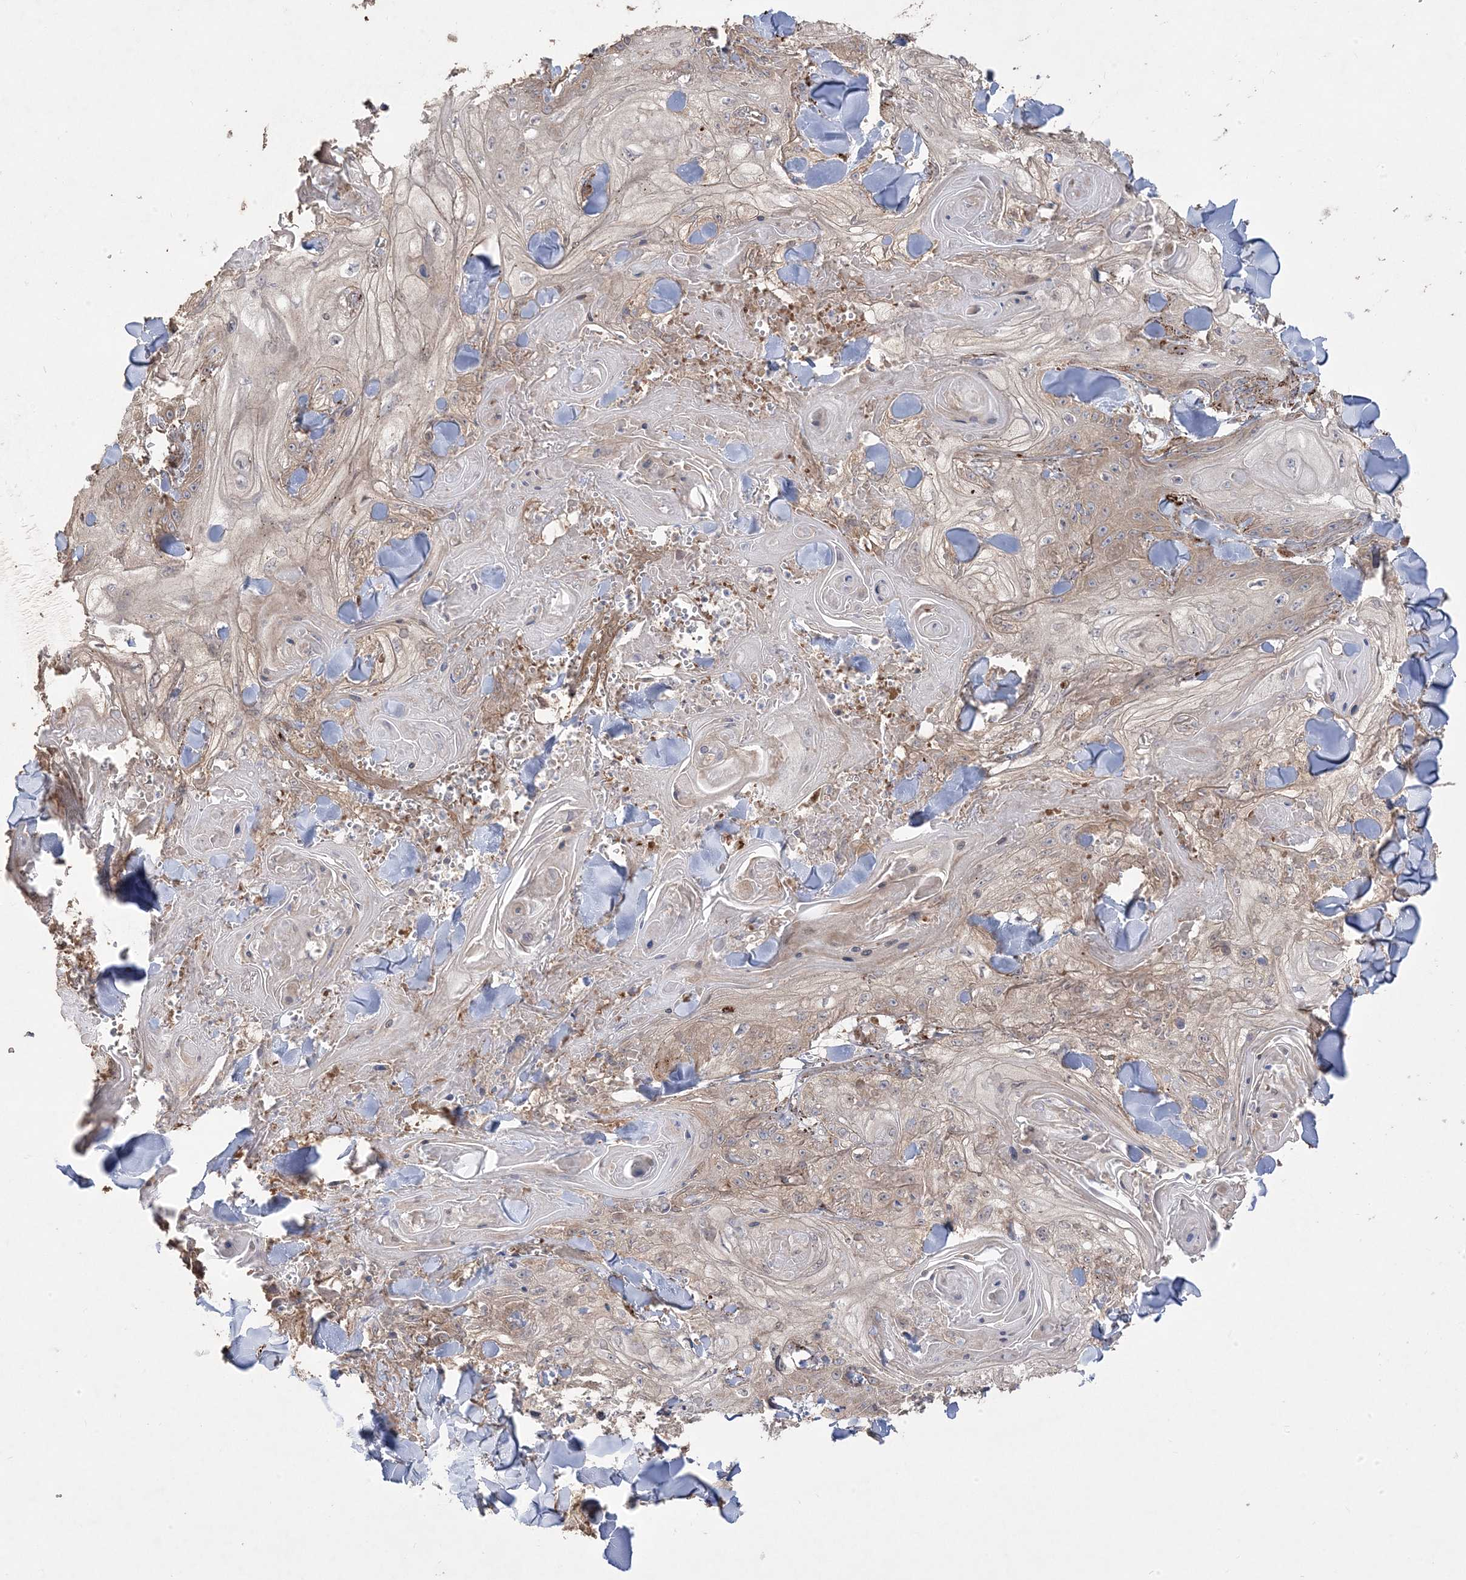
{"staining": {"intensity": "negative", "quantity": "none", "location": "none"}, "tissue": "skin cancer", "cell_type": "Tumor cells", "image_type": "cancer", "snomed": [{"axis": "morphology", "description": "Squamous cell carcinoma, NOS"}, {"axis": "topography", "description": "Skin"}], "caption": "A histopathology image of human squamous cell carcinoma (skin) is negative for staining in tumor cells.", "gene": "PPOX", "patient": {"sex": "male", "age": 74}}